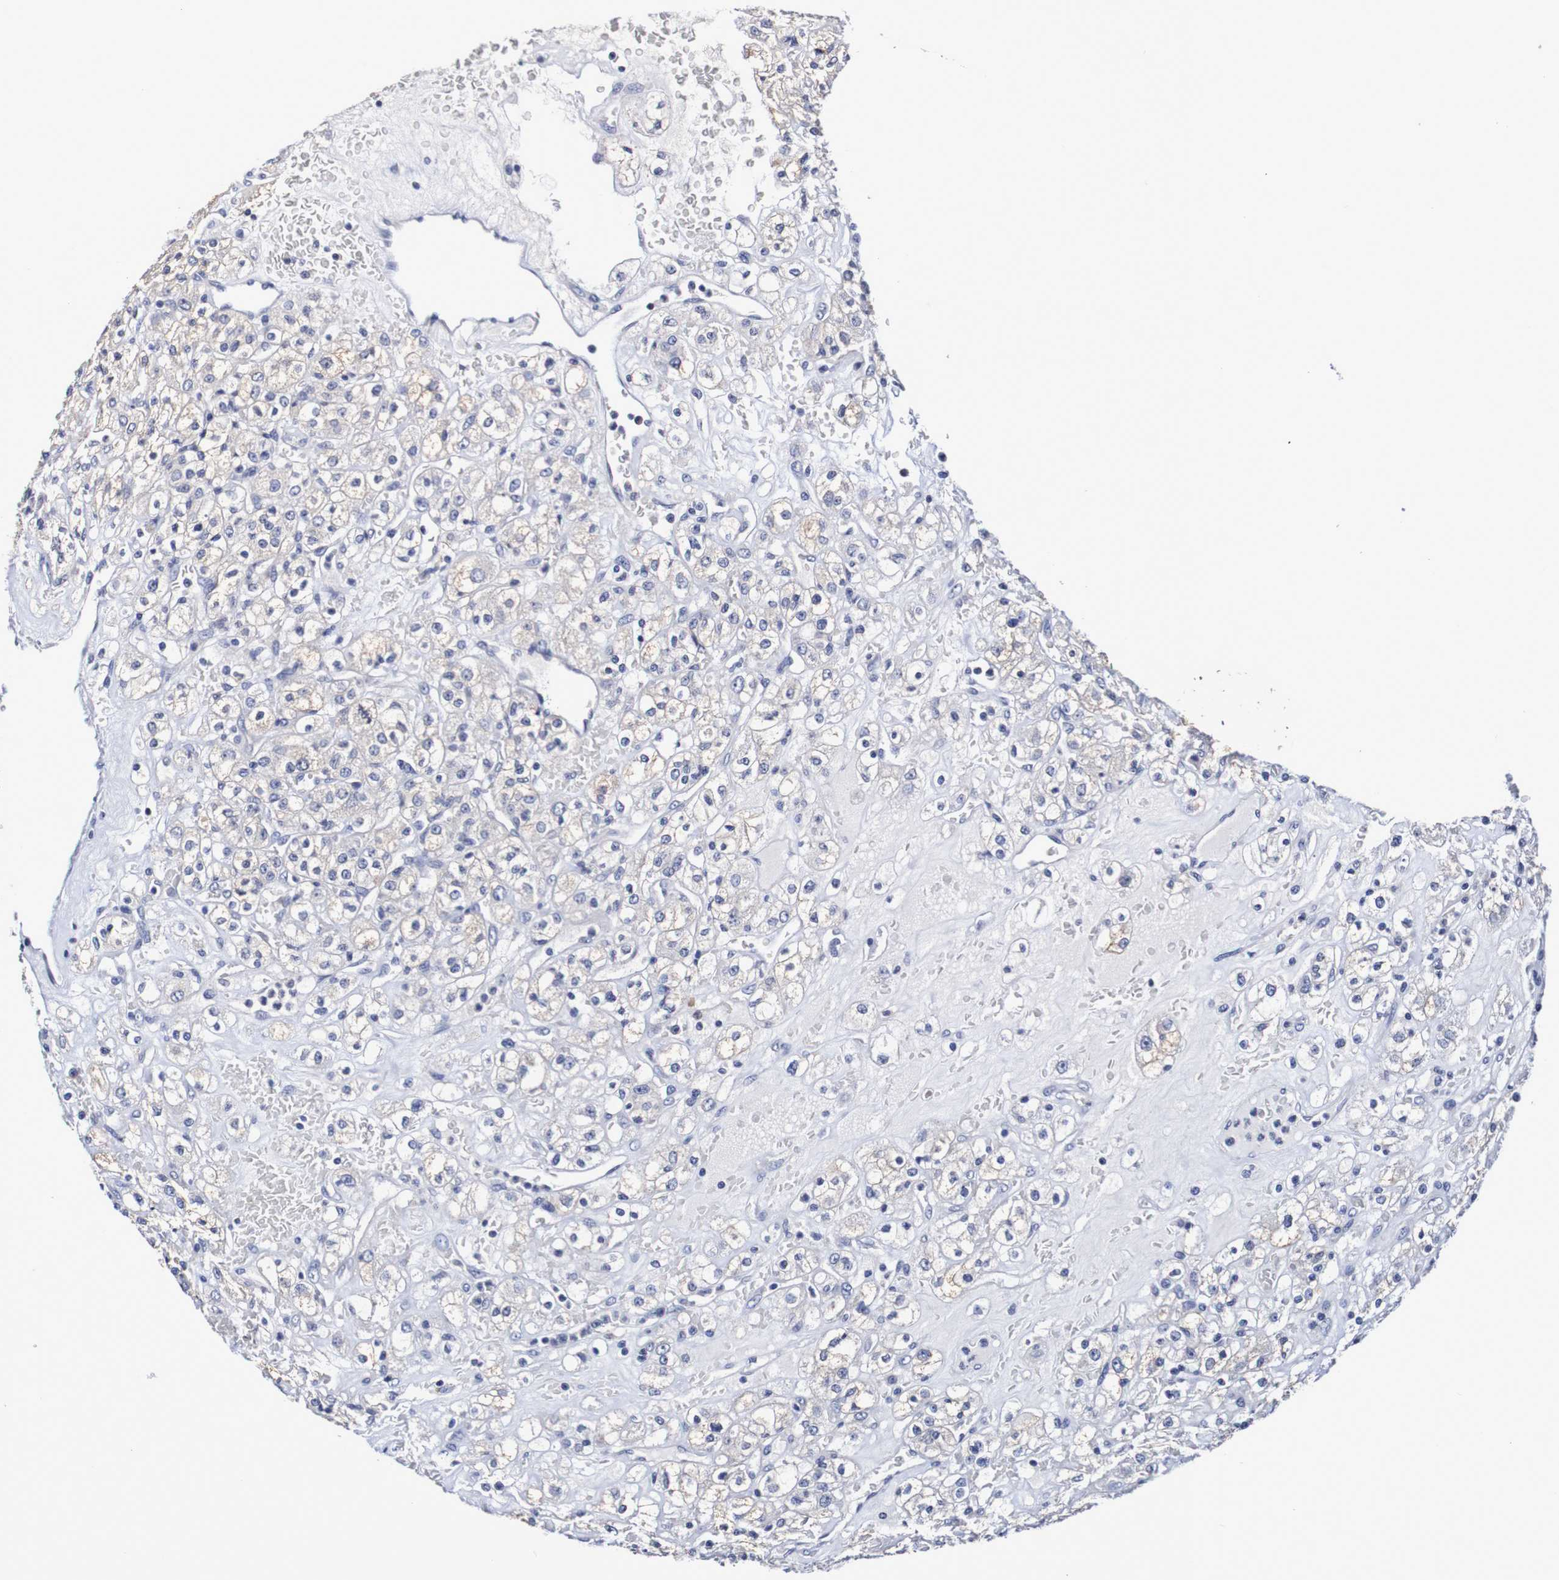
{"staining": {"intensity": "negative", "quantity": "none", "location": "none"}, "tissue": "renal cancer", "cell_type": "Tumor cells", "image_type": "cancer", "snomed": [{"axis": "morphology", "description": "Normal tissue, NOS"}, {"axis": "morphology", "description": "Adenocarcinoma, NOS"}, {"axis": "topography", "description": "Kidney"}], "caption": "Tumor cells show no significant protein positivity in adenocarcinoma (renal).", "gene": "ACVR1C", "patient": {"sex": "female", "age": 72}}